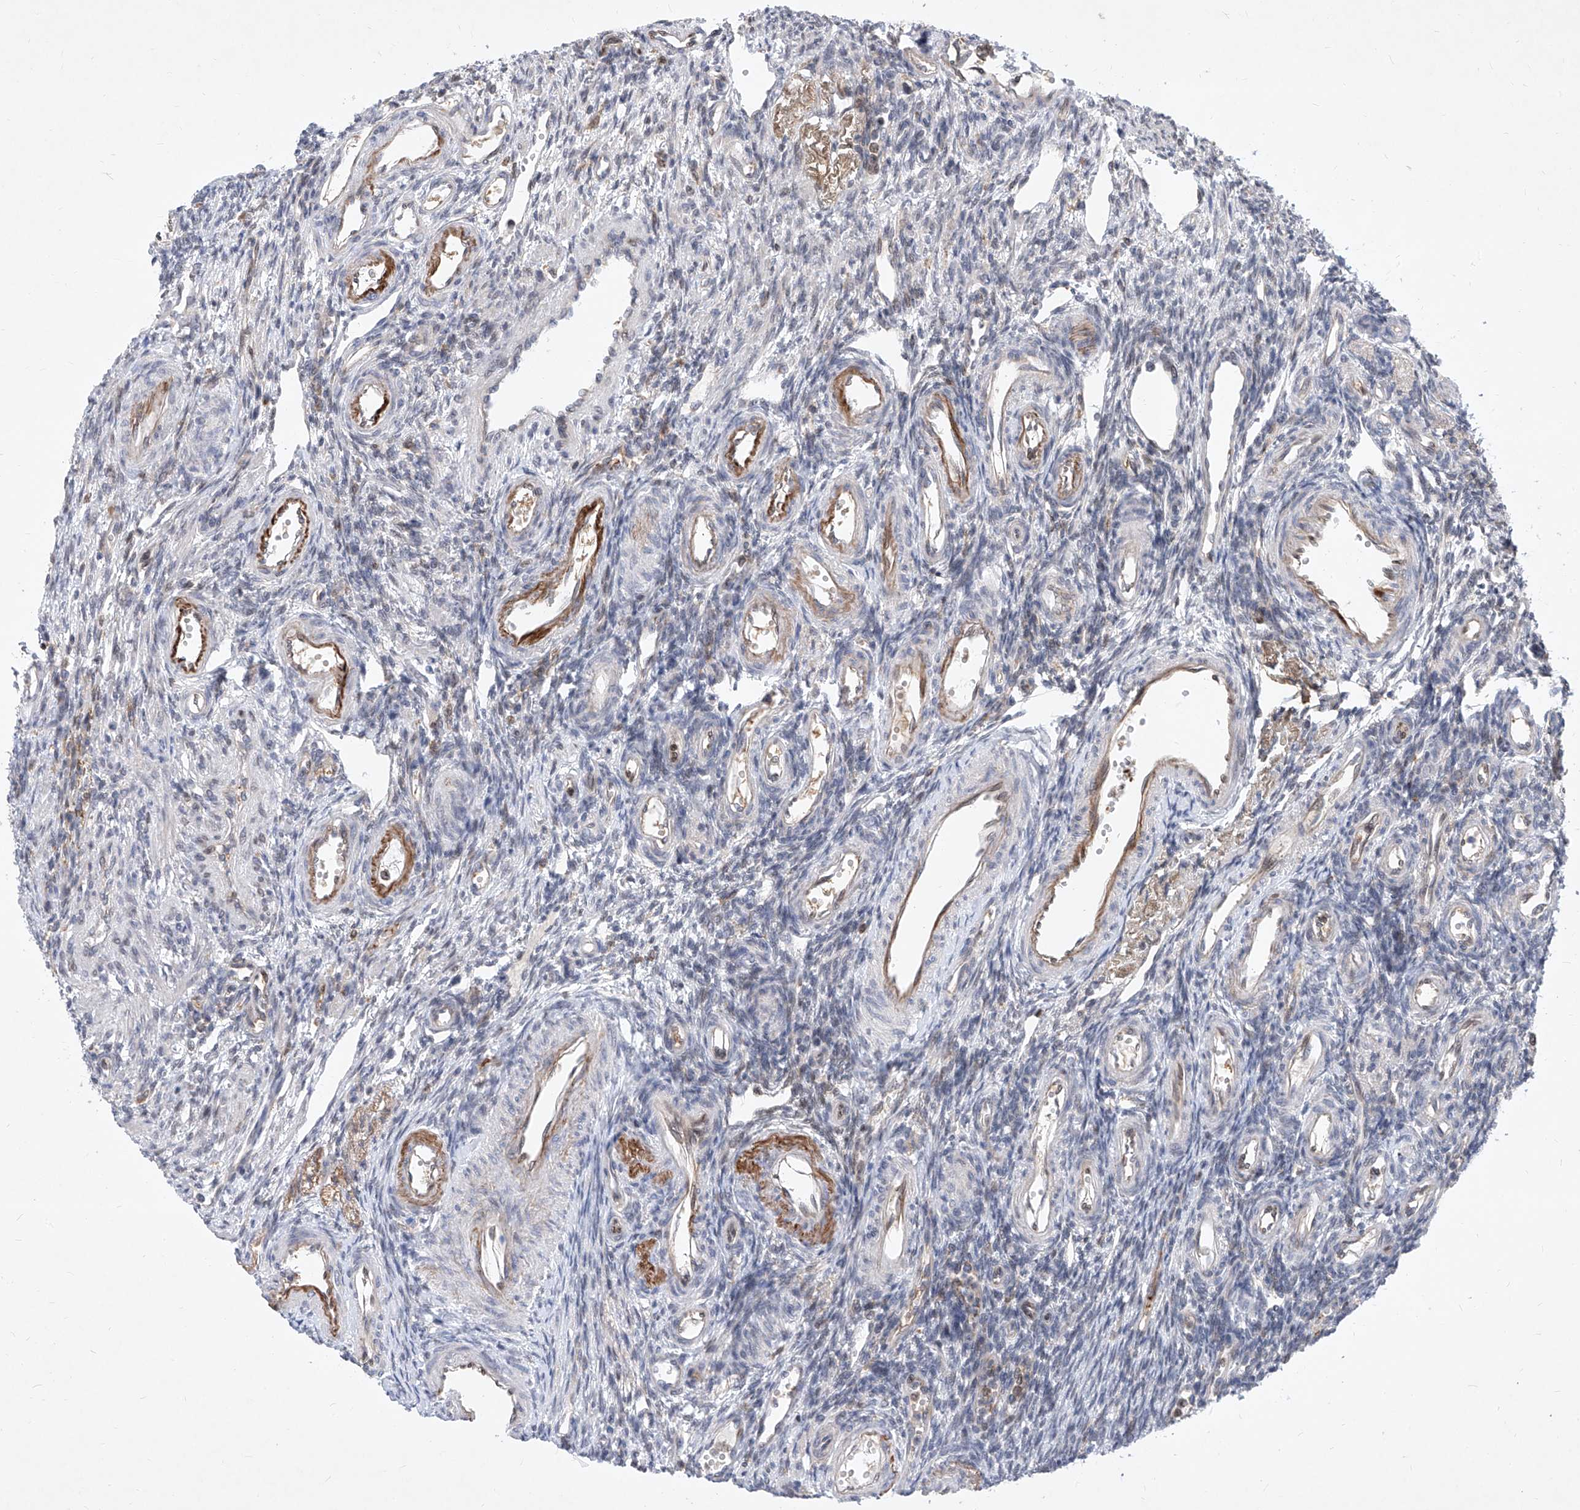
{"staining": {"intensity": "negative", "quantity": "none", "location": "none"}, "tissue": "ovary", "cell_type": "Ovarian stroma cells", "image_type": "normal", "snomed": [{"axis": "morphology", "description": "Normal tissue, NOS"}, {"axis": "morphology", "description": "Cyst, NOS"}, {"axis": "topography", "description": "Ovary"}], "caption": "DAB (3,3'-diaminobenzidine) immunohistochemical staining of unremarkable human ovary shows no significant positivity in ovarian stroma cells. (Brightfield microscopy of DAB immunohistochemistry (IHC) at high magnification).", "gene": "MX2", "patient": {"sex": "female", "age": 33}}